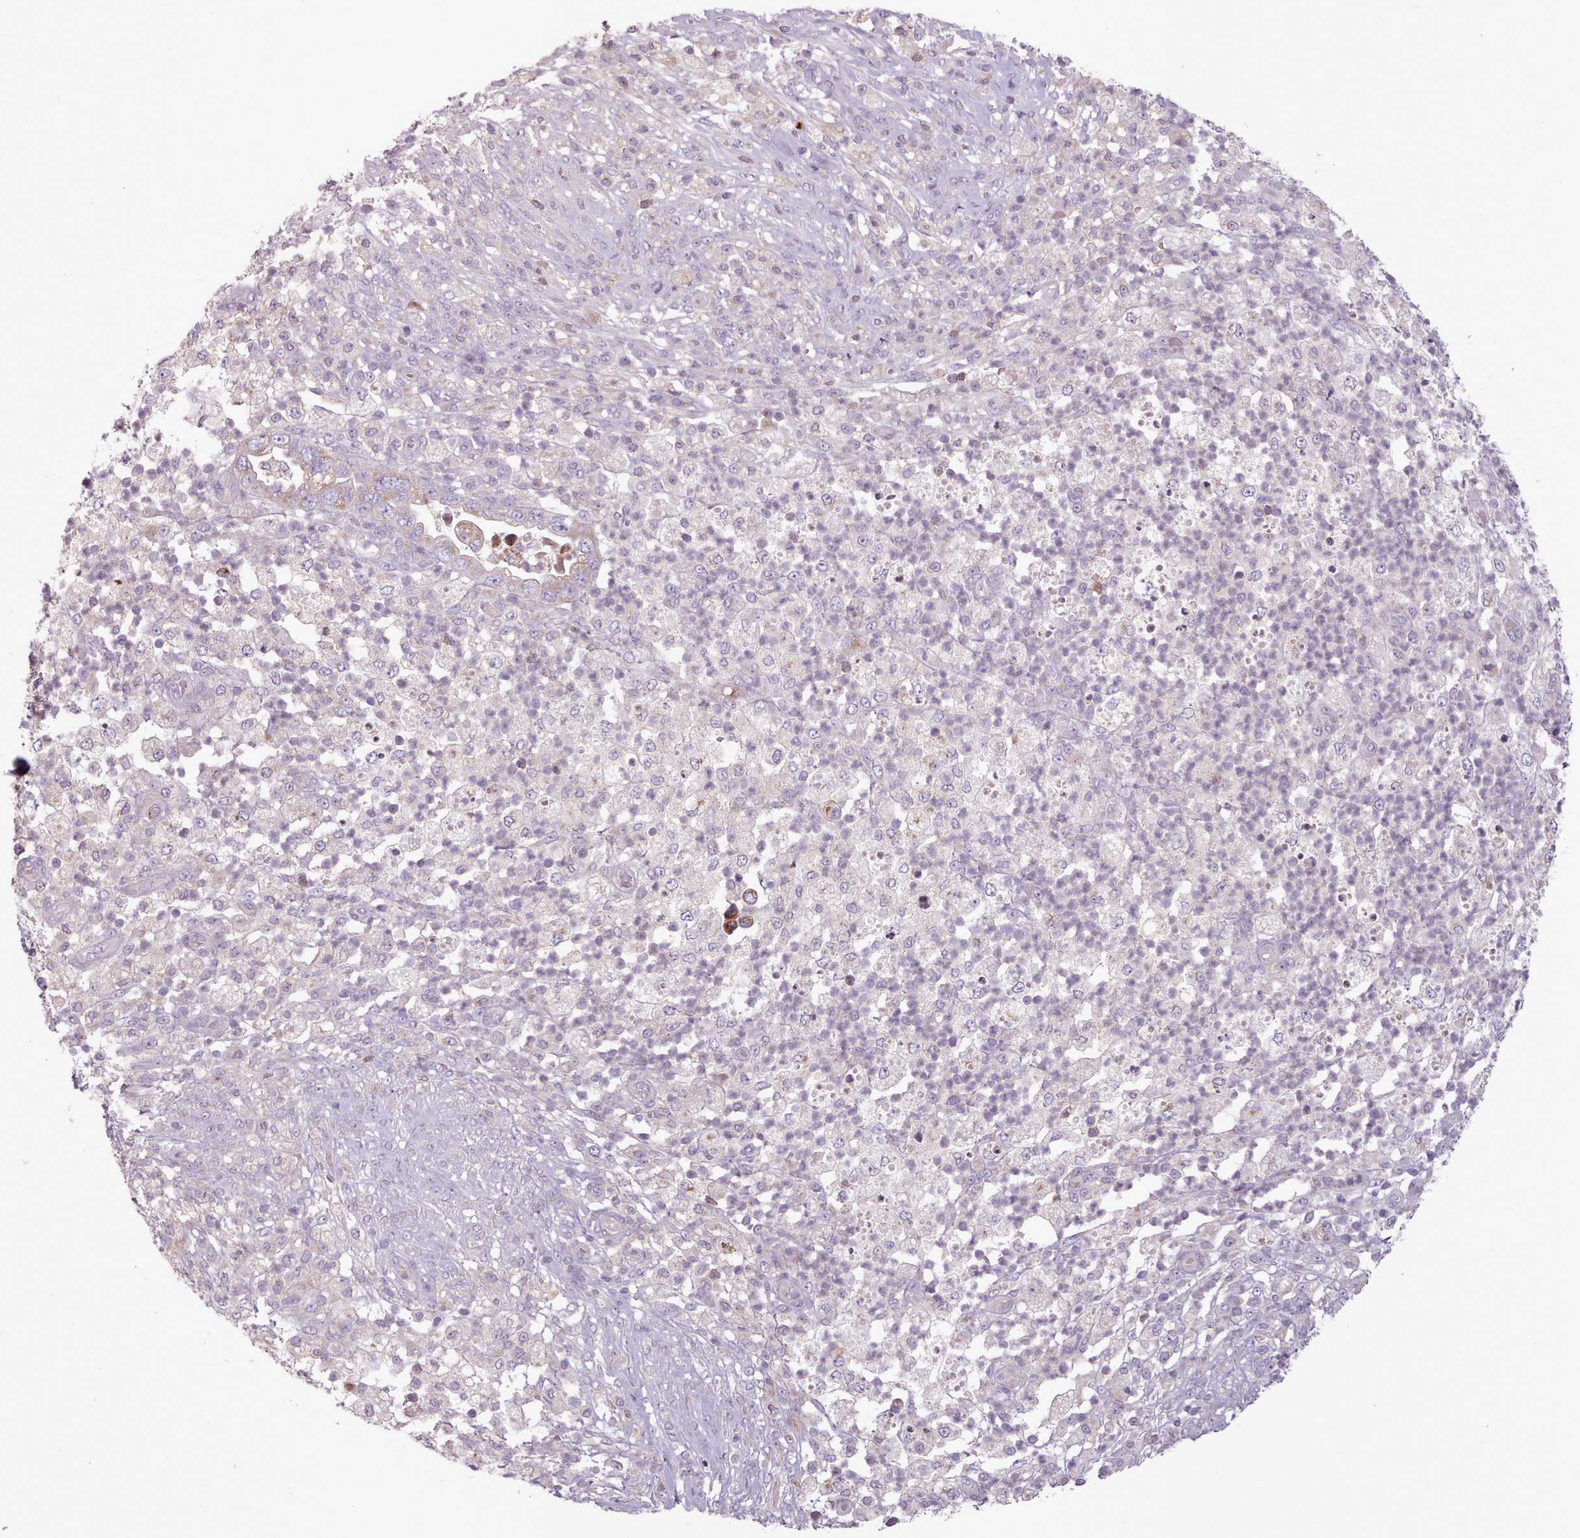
{"staining": {"intensity": "negative", "quantity": "none", "location": "none"}, "tissue": "pancreatic cancer", "cell_type": "Tumor cells", "image_type": "cancer", "snomed": [{"axis": "morphology", "description": "Adenocarcinoma, NOS"}, {"axis": "topography", "description": "Pancreas"}], "caption": "An image of pancreatic cancer stained for a protein shows no brown staining in tumor cells.", "gene": "LAPTM5", "patient": {"sex": "female", "age": 72}}